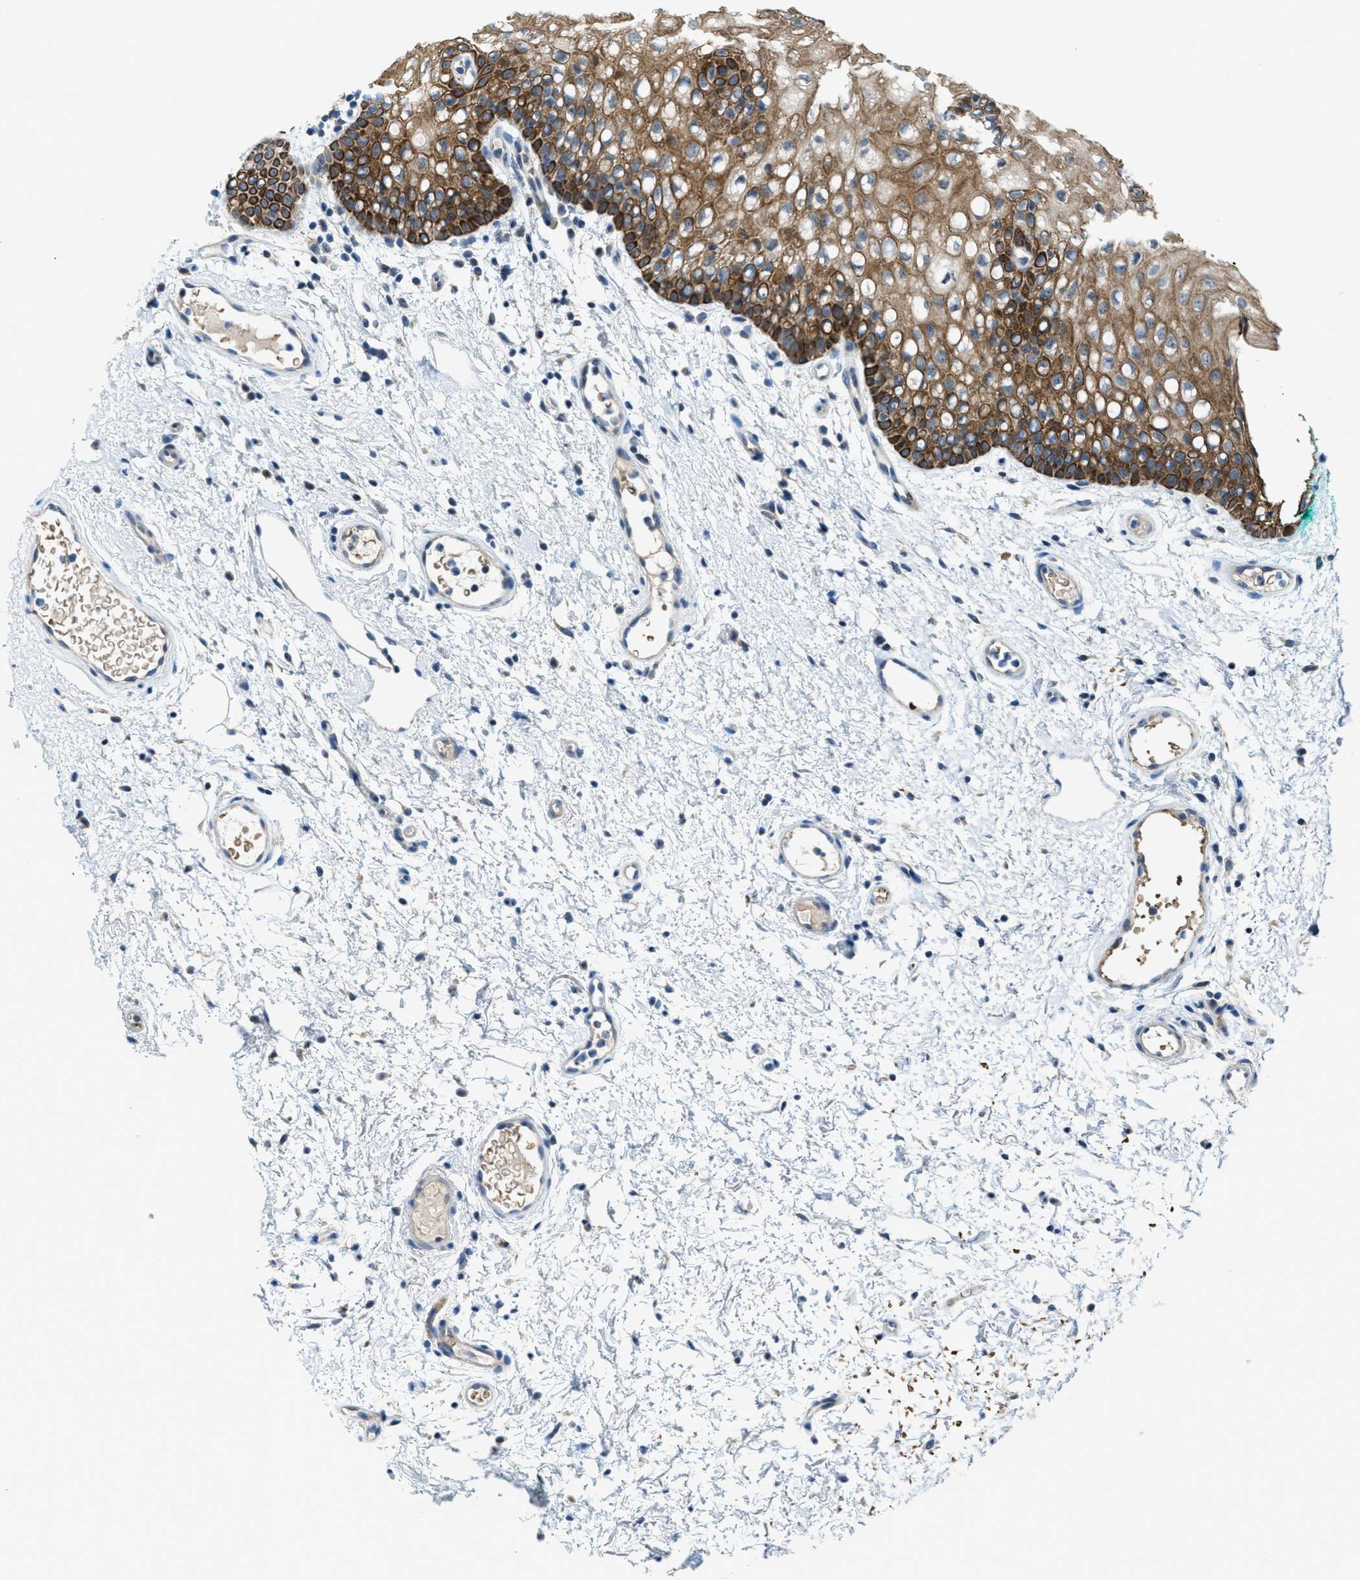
{"staining": {"intensity": "moderate", "quantity": ">75%", "location": "cytoplasmic/membranous"}, "tissue": "oral mucosa", "cell_type": "Squamous epithelial cells", "image_type": "normal", "snomed": [{"axis": "morphology", "description": "Normal tissue, NOS"}, {"axis": "morphology", "description": "Squamous cell carcinoma, NOS"}, {"axis": "topography", "description": "Oral tissue"}, {"axis": "topography", "description": "Salivary gland"}, {"axis": "topography", "description": "Head-Neck"}], "caption": "DAB immunohistochemical staining of unremarkable human oral mucosa reveals moderate cytoplasmic/membranous protein staining in about >75% of squamous epithelial cells. (DAB IHC with brightfield microscopy, high magnification).", "gene": "CDON", "patient": {"sex": "female", "age": 62}}